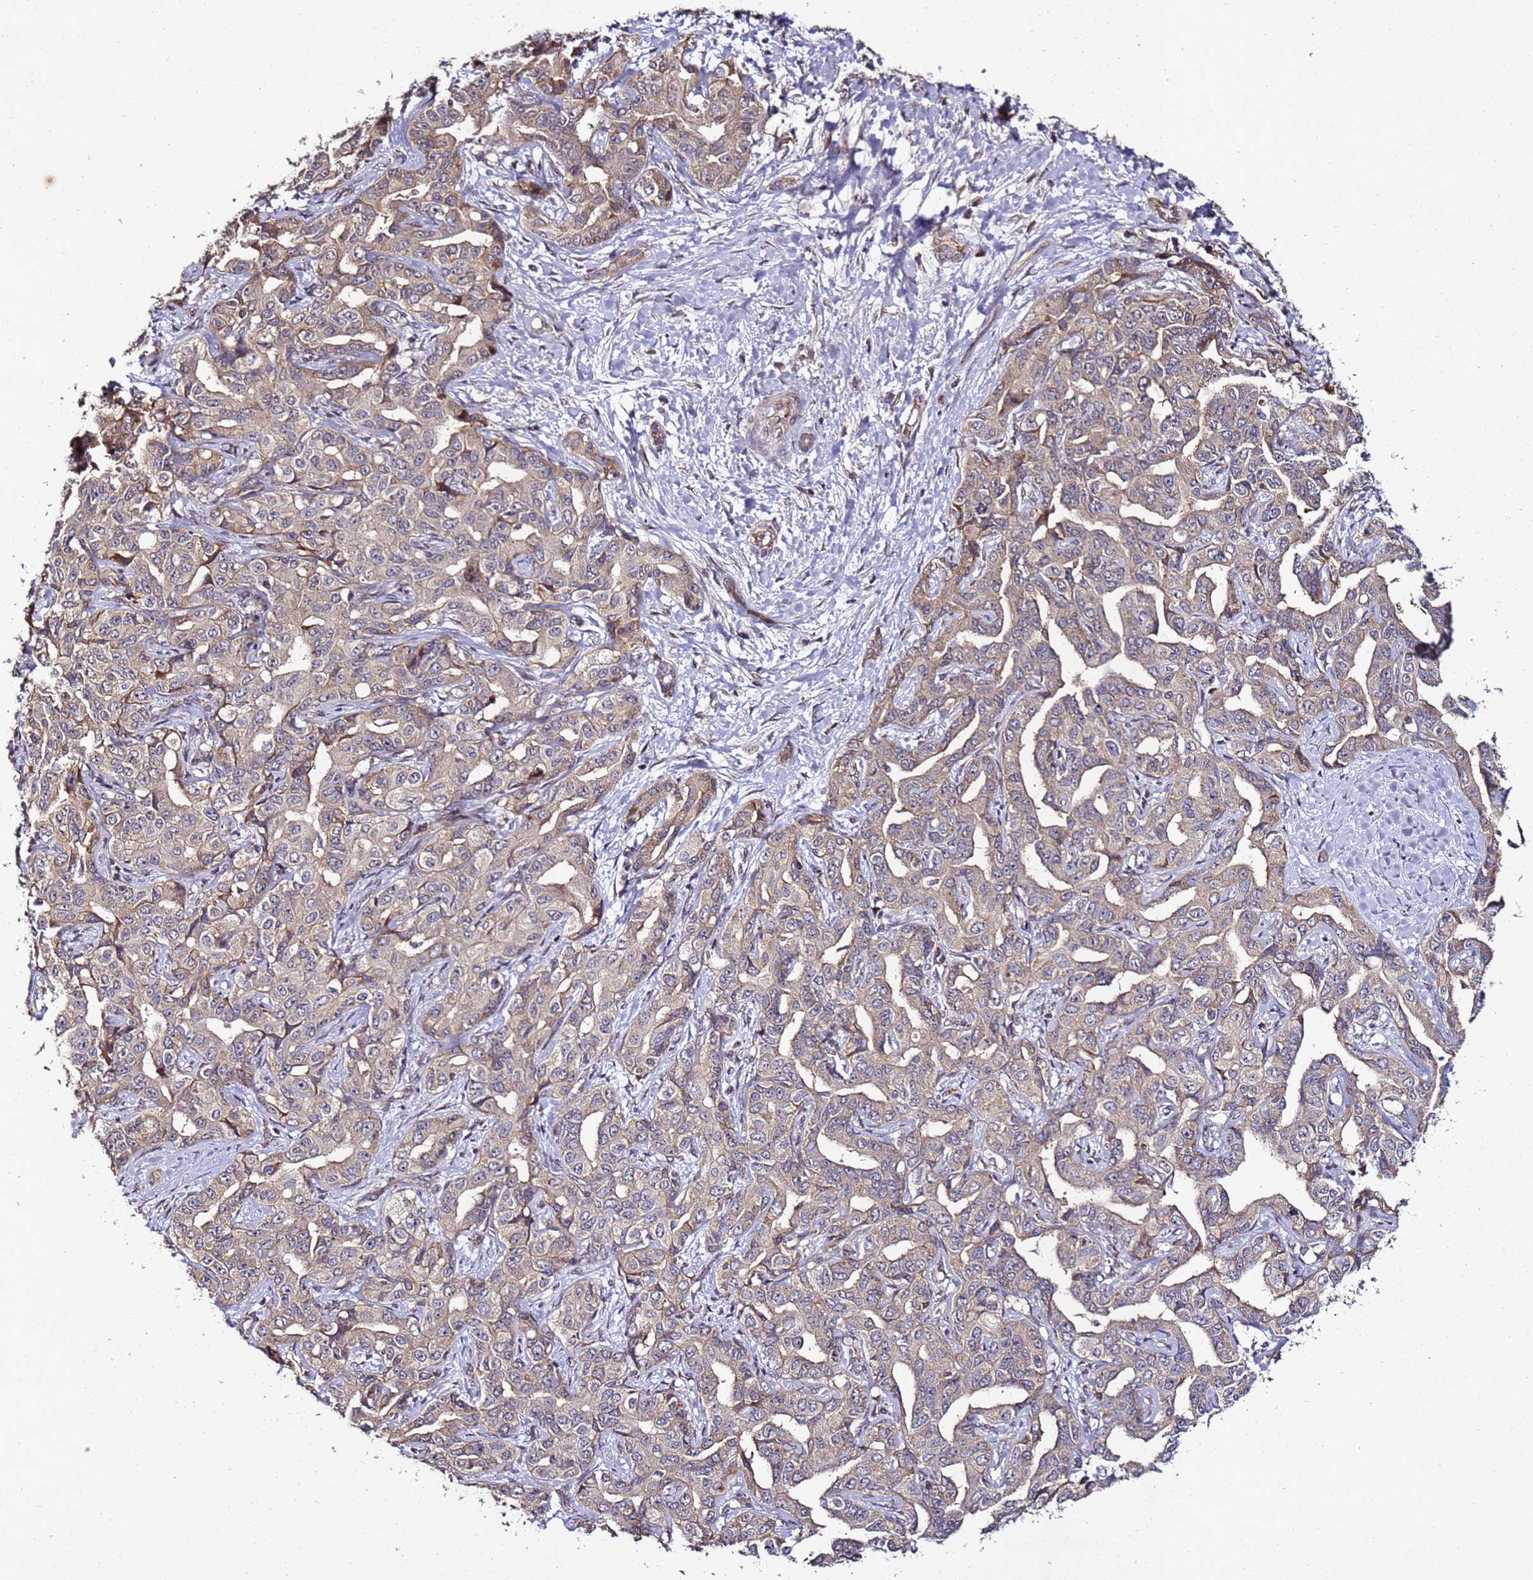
{"staining": {"intensity": "weak", "quantity": ">75%", "location": "cytoplasmic/membranous"}, "tissue": "liver cancer", "cell_type": "Tumor cells", "image_type": "cancer", "snomed": [{"axis": "morphology", "description": "Cholangiocarcinoma"}, {"axis": "topography", "description": "Liver"}], "caption": "The micrograph reveals staining of liver cancer (cholangiocarcinoma), revealing weak cytoplasmic/membranous protein expression (brown color) within tumor cells.", "gene": "ANKRD17", "patient": {"sex": "male", "age": 59}}